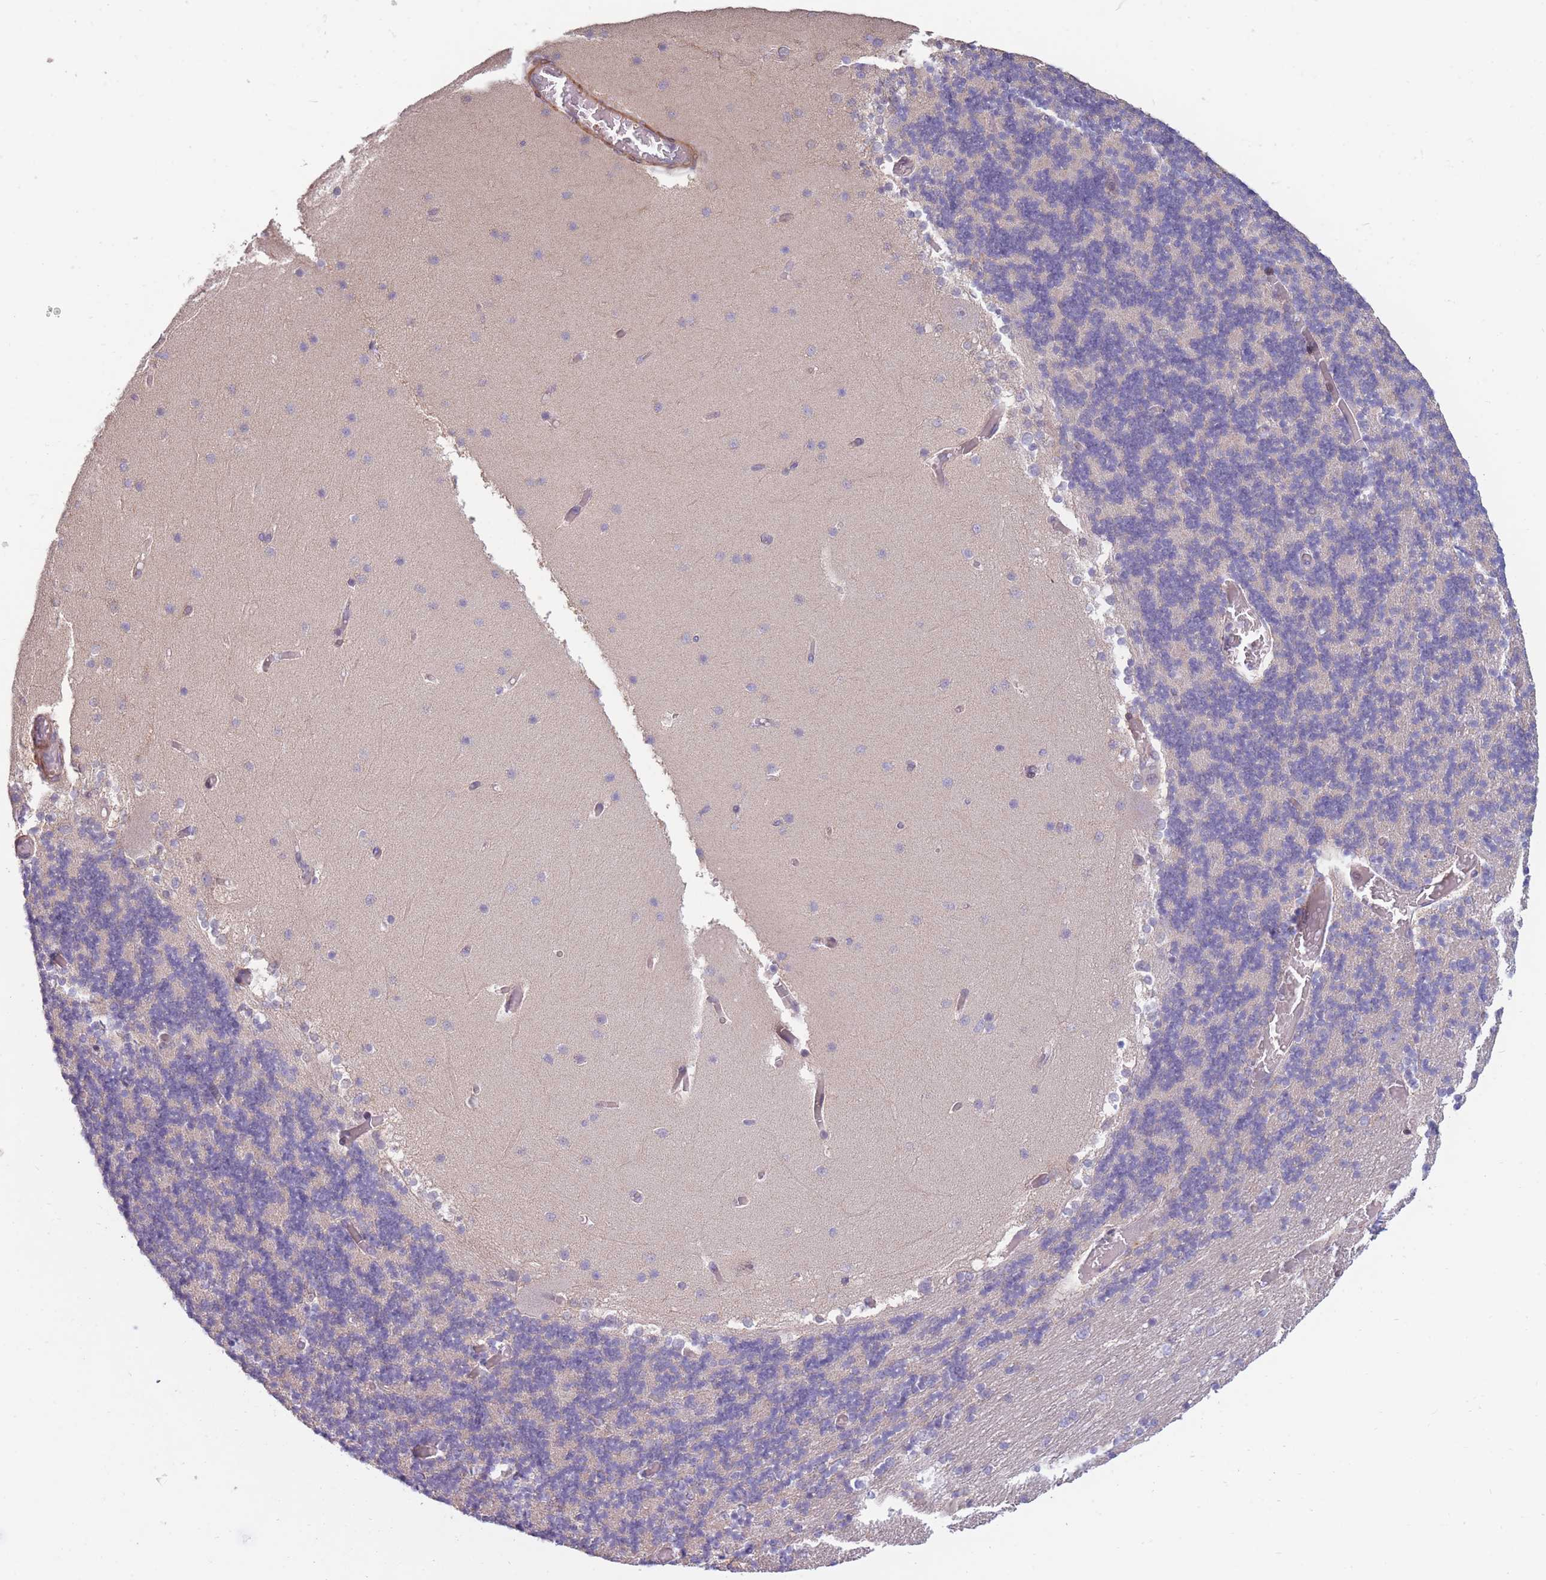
{"staining": {"intensity": "negative", "quantity": "none", "location": "none"}, "tissue": "cerebellum", "cell_type": "Cells in granular layer", "image_type": "normal", "snomed": [{"axis": "morphology", "description": "Normal tissue, NOS"}, {"axis": "topography", "description": "Cerebellum"}], "caption": "An image of cerebellum stained for a protein shows no brown staining in cells in granular layer. The staining is performed using DAB (3,3'-diaminobenzidine) brown chromogen with nuclei counter-stained in using hematoxylin.", "gene": "CCNQ", "patient": {"sex": "female", "age": 28}}